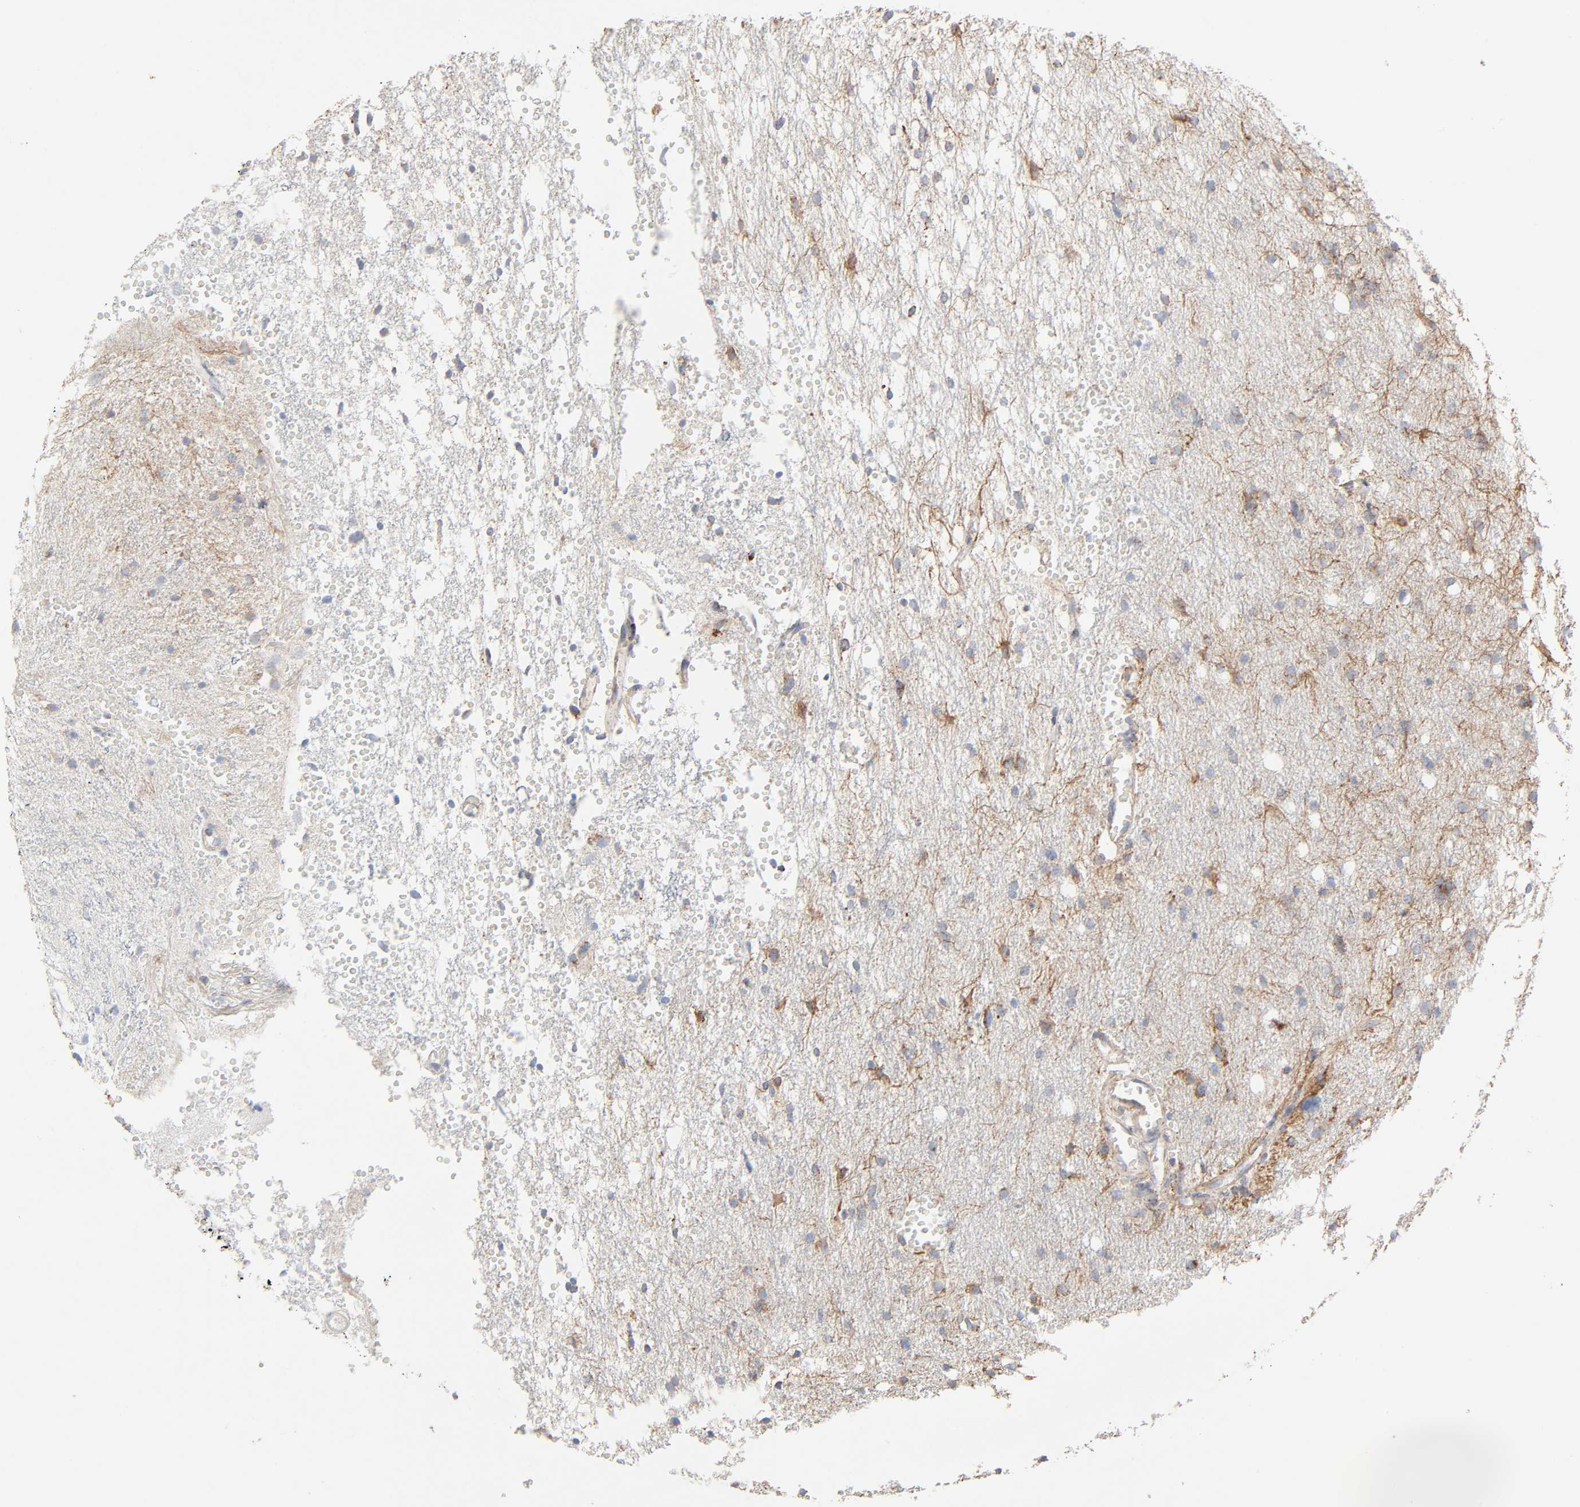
{"staining": {"intensity": "weak", "quantity": "25%-75%", "location": "cytoplasmic/membranous"}, "tissue": "glioma", "cell_type": "Tumor cells", "image_type": "cancer", "snomed": [{"axis": "morphology", "description": "Glioma, malignant, High grade"}, {"axis": "topography", "description": "Brain"}], "caption": "DAB immunohistochemical staining of malignant glioma (high-grade) shows weak cytoplasmic/membranous protein positivity in about 25%-75% of tumor cells. (DAB (3,3'-diaminobenzidine) IHC with brightfield microscopy, high magnification).", "gene": "SYT16", "patient": {"sex": "female", "age": 59}}